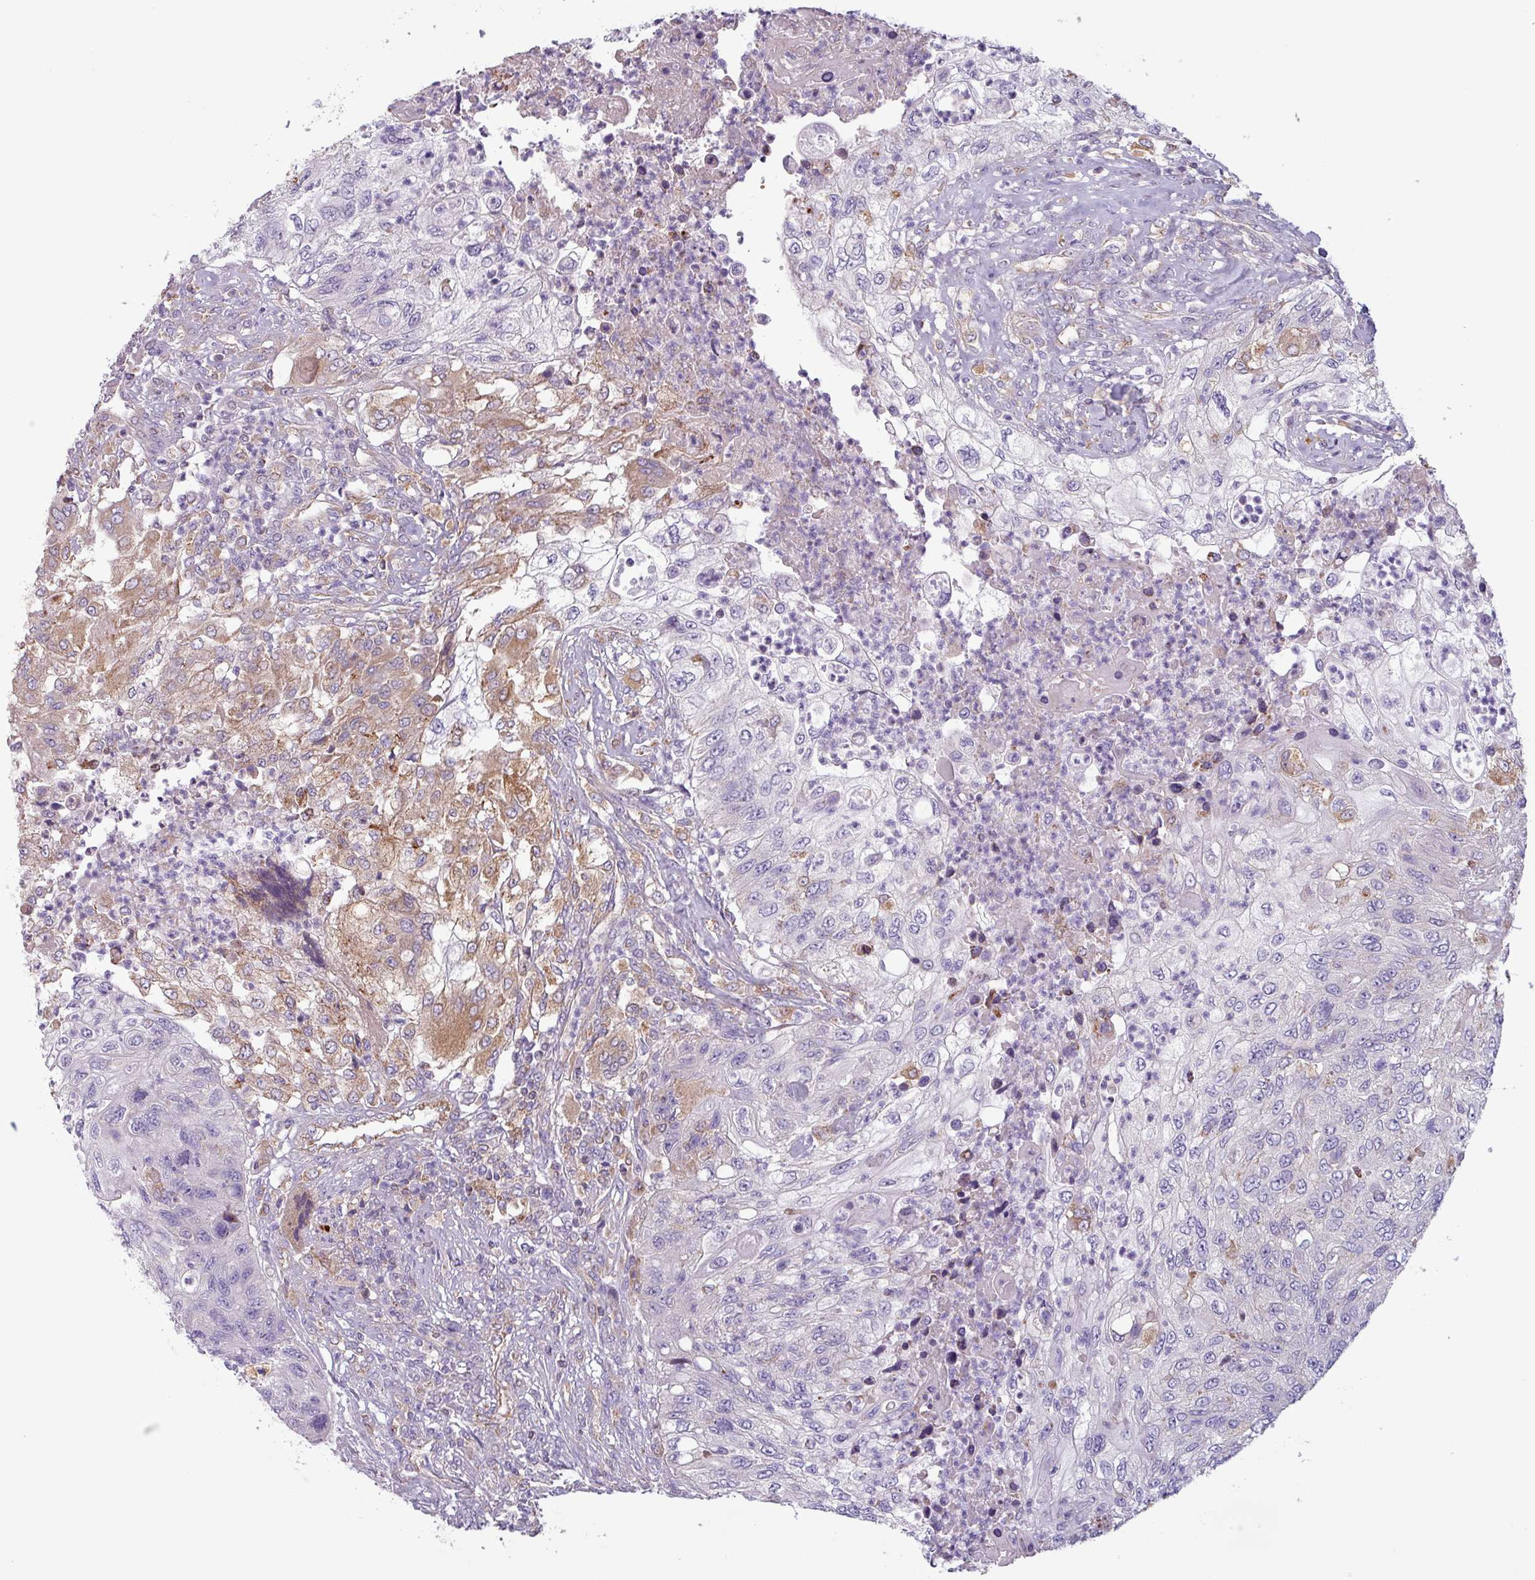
{"staining": {"intensity": "moderate", "quantity": "<25%", "location": "cytoplasmic/membranous"}, "tissue": "urothelial cancer", "cell_type": "Tumor cells", "image_type": "cancer", "snomed": [{"axis": "morphology", "description": "Urothelial carcinoma, High grade"}, {"axis": "topography", "description": "Urinary bladder"}], "caption": "Tumor cells display low levels of moderate cytoplasmic/membranous positivity in about <25% of cells in human urothelial cancer. (Stains: DAB in brown, nuclei in blue, Microscopy: brightfield microscopy at high magnification).", "gene": "CAMK1", "patient": {"sex": "female", "age": 60}}